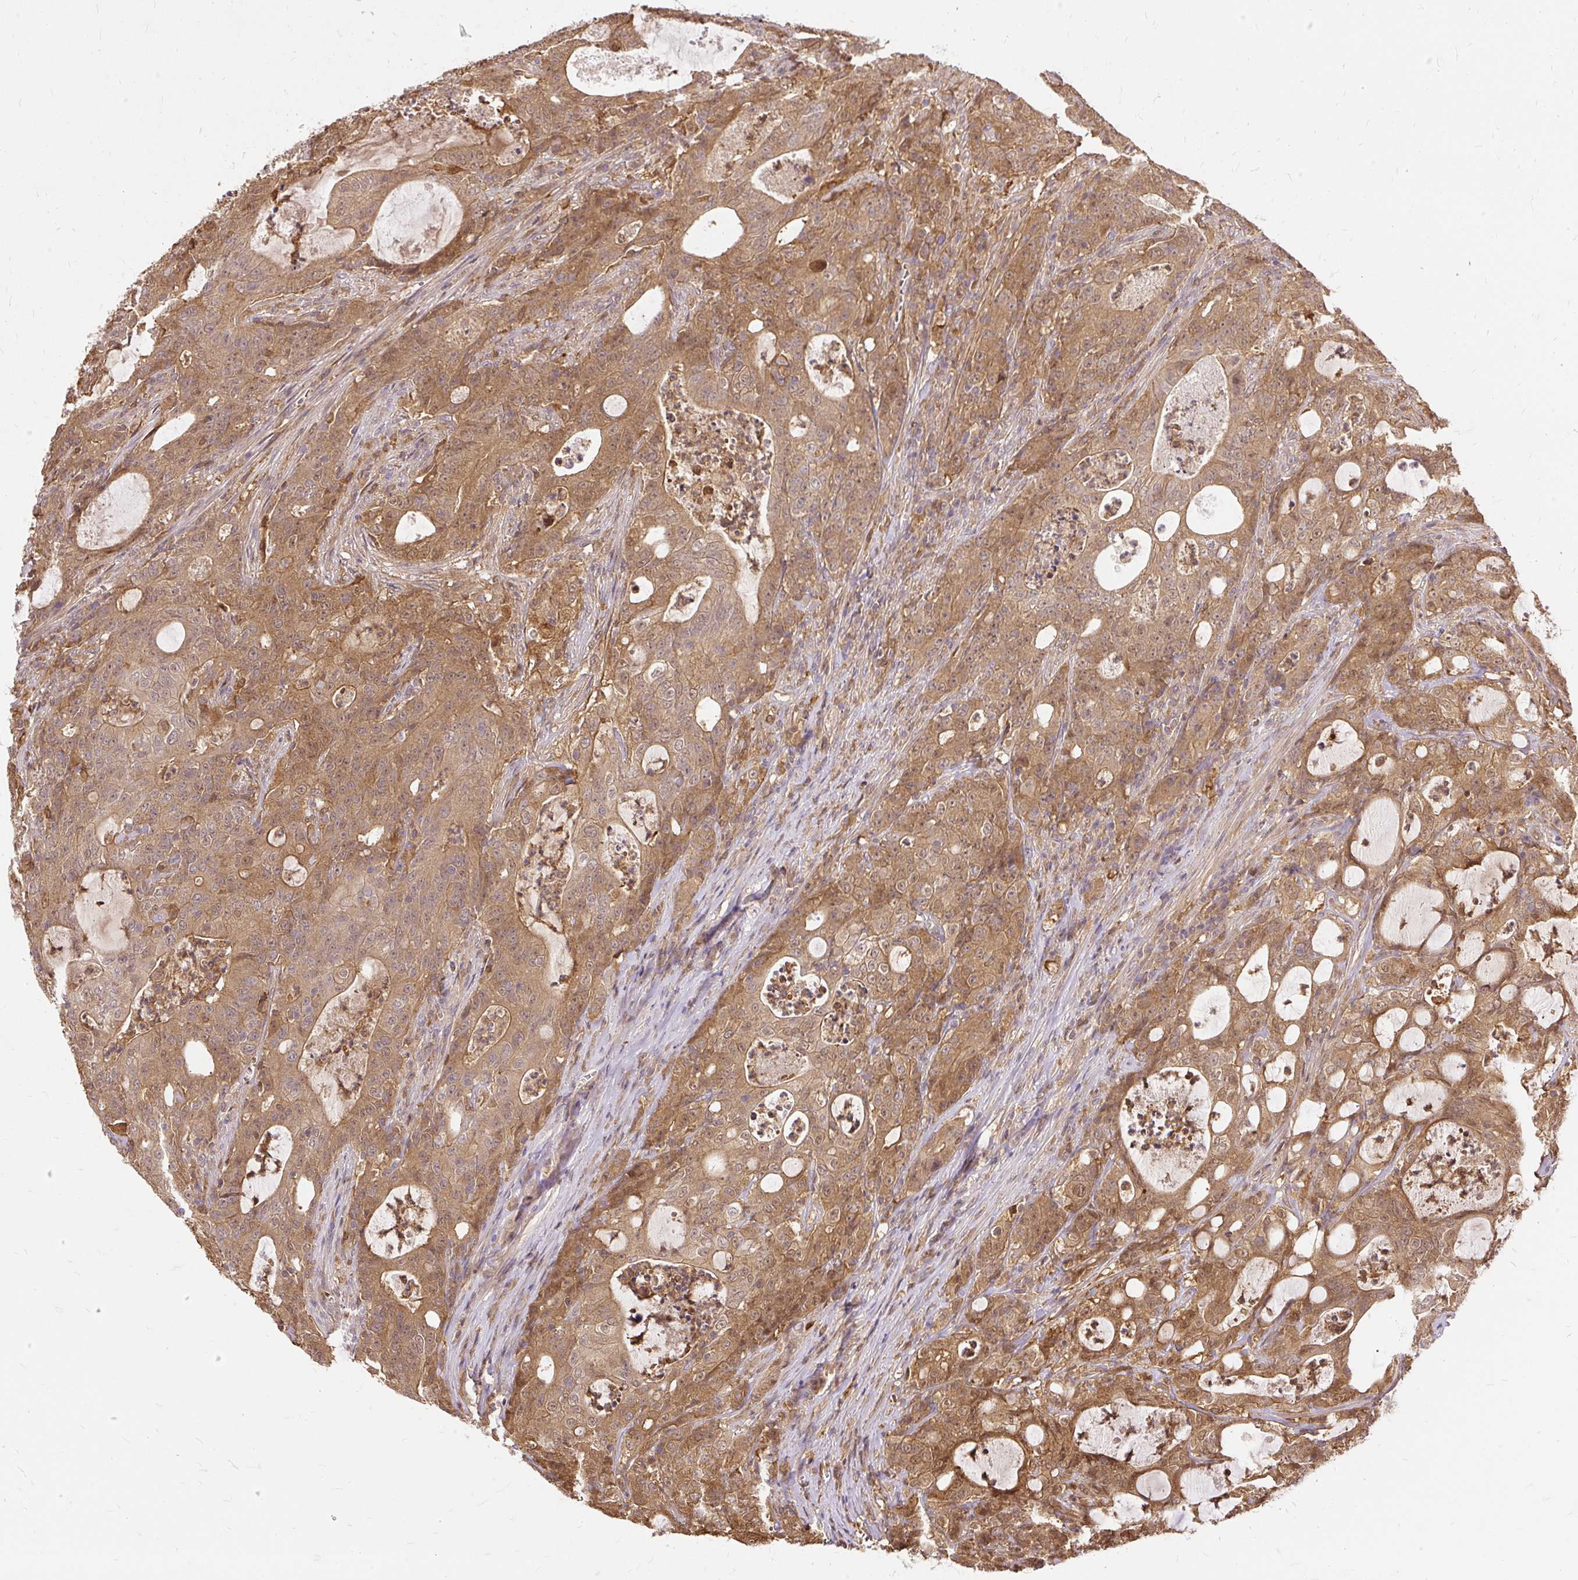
{"staining": {"intensity": "moderate", "quantity": ">75%", "location": "cytoplasmic/membranous"}, "tissue": "colorectal cancer", "cell_type": "Tumor cells", "image_type": "cancer", "snomed": [{"axis": "morphology", "description": "Adenocarcinoma, NOS"}, {"axis": "topography", "description": "Colon"}], "caption": "IHC staining of colorectal adenocarcinoma, which reveals medium levels of moderate cytoplasmic/membranous positivity in about >75% of tumor cells indicating moderate cytoplasmic/membranous protein positivity. The staining was performed using DAB (3,3'-diaminobenzidine) (brown) for protein detection and nuclei were counterstained in hematoxylin (blue).", "gene": "AP5S1", "patient": {"sex": "male", "age": 83}}